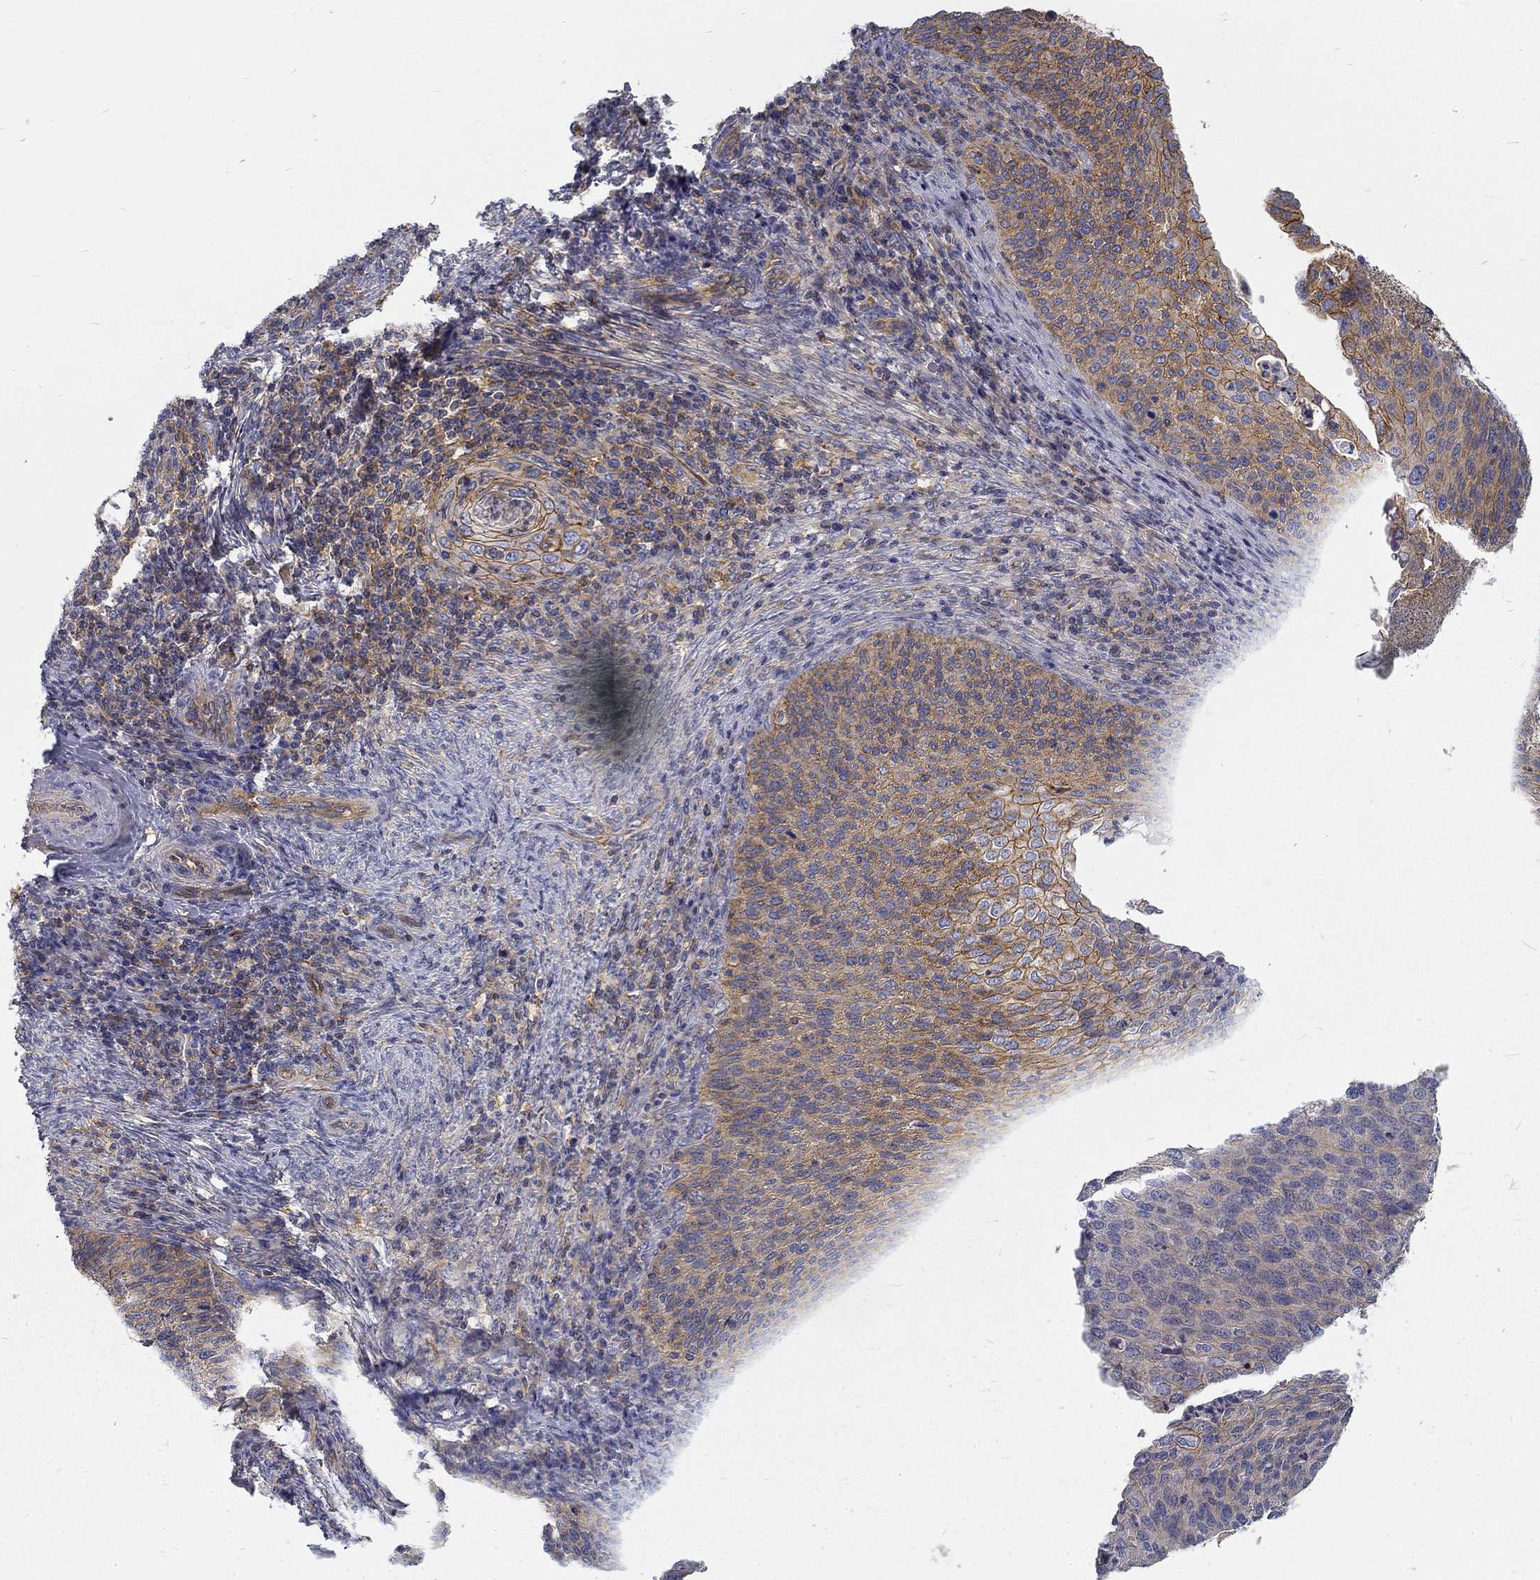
{"staining": {"intensity": "moderate", "quantity": ">75%", "location": "cytoplasmic/membranous"}, "tissue": "cervical cancer", "cell_type": "Tumor cells", "image_type": "cancer", "snomed": [{"axis": "morphology", "description": "Squamous cell carcinoma, NOS"}, {"axis": "topography", "description": "Cervix"}], "caption": "Immunohistochemistry (IHC) histopathology image of cervical cancer (squamous cell carcinoma) stained for a protein (brown), which displays medium levels of moderate cytoplasmic/membranous positivity in about >75% of tumor cells.", "gene": "MTMR11", "patient": {"sex": "female", "age": 52}}